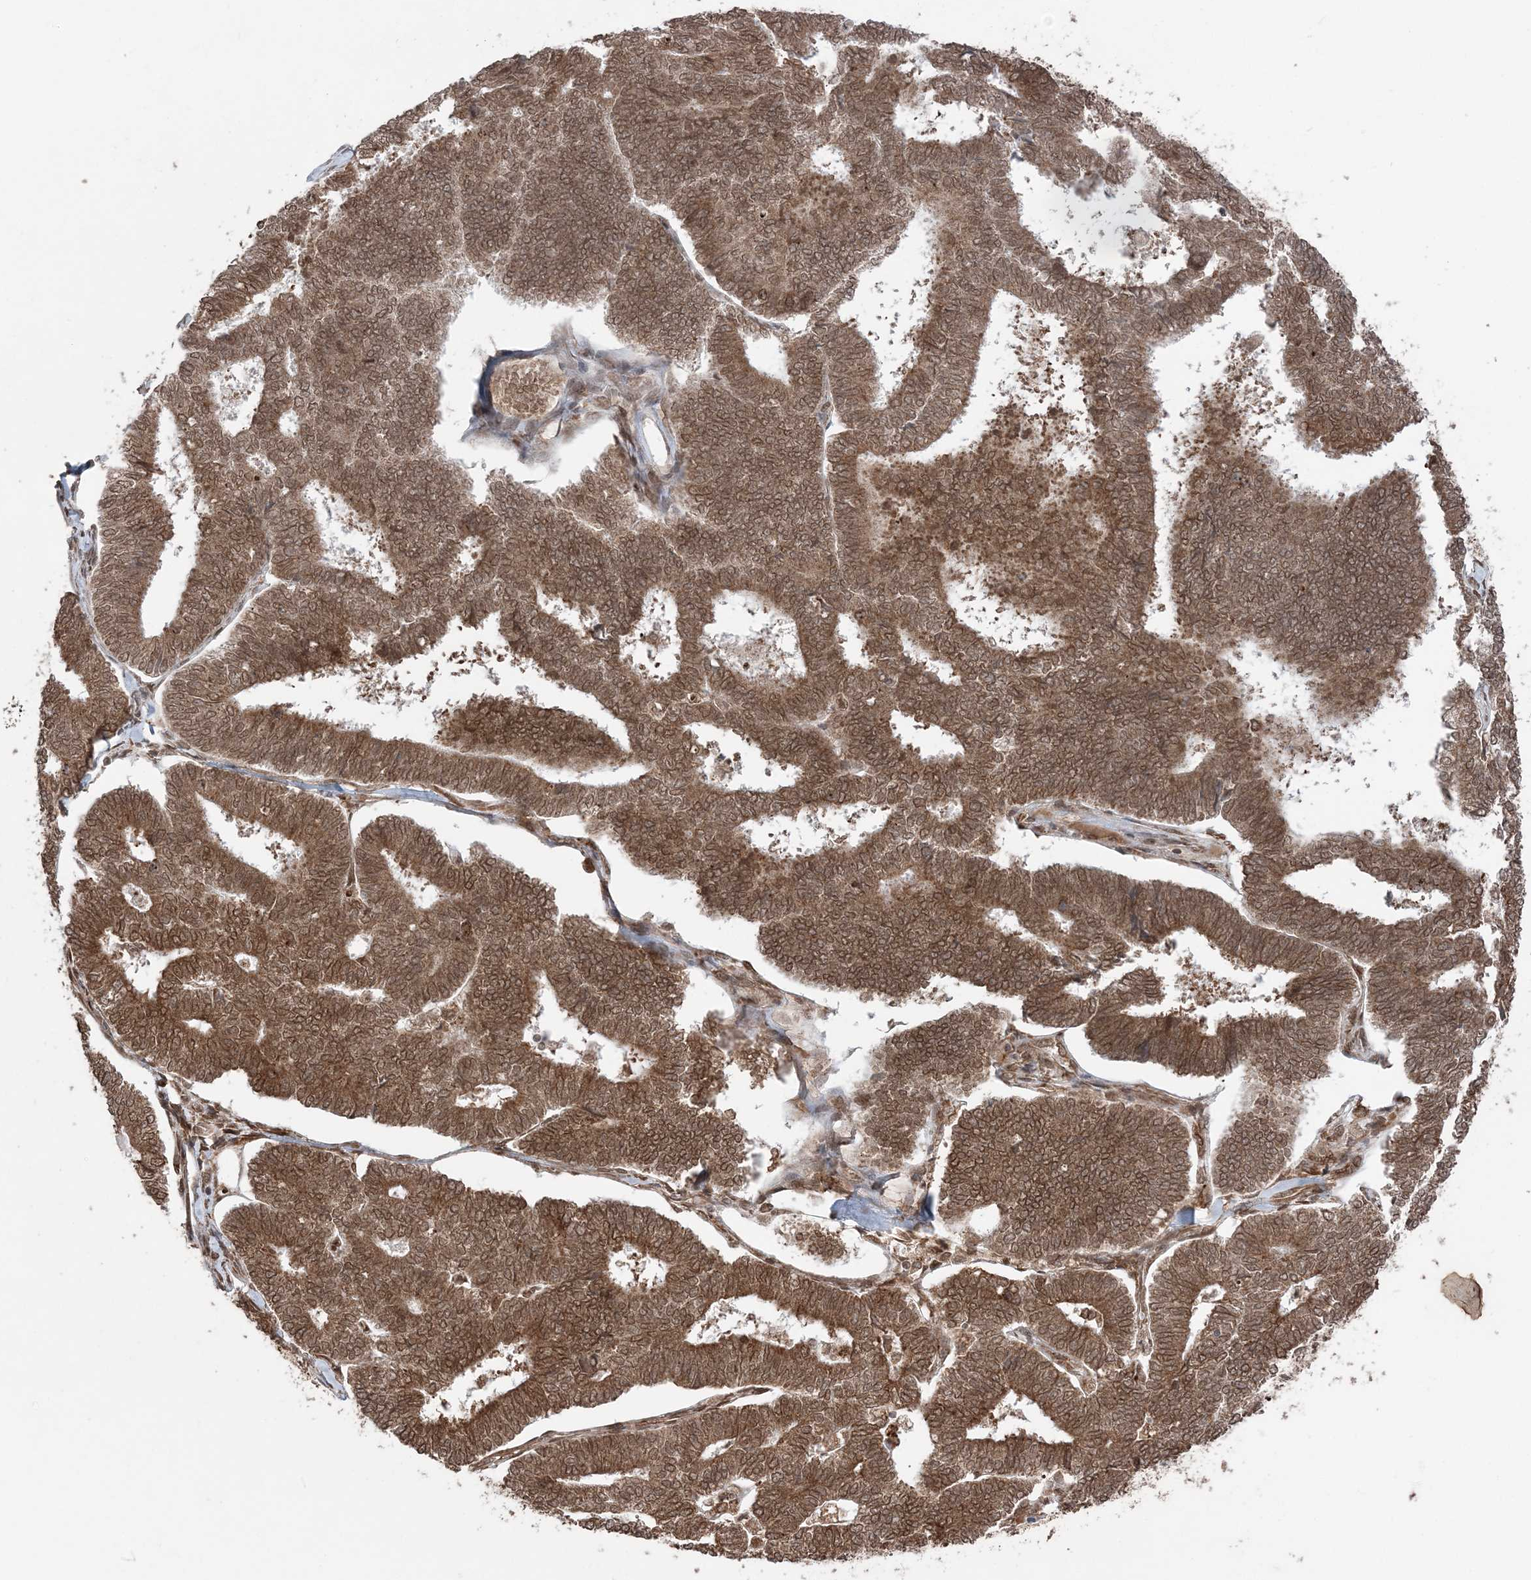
{"staining": {"intensity": "moderate", "quantity": ">75%", "location": "cytoplasmic/membranous,nuclear"}, "tissue": "endometrial cancer", "cell_type": "Tumor cells", "image_type": "cancer", "snomed": [{"axis": "morphology", "description": "Adenocarcinoma, NOS"}, {"axis": "topography", "description": "Endometrium"}], "caption": "Protein expression analysis of human endometrial cancer (adenocarcinoma) reveals moderate cytoplasmic/membranous and nuclear expression in about >75% of tumor cells.", "gene": "TMED10", "patient": {"sex": "female", "age": 70}}